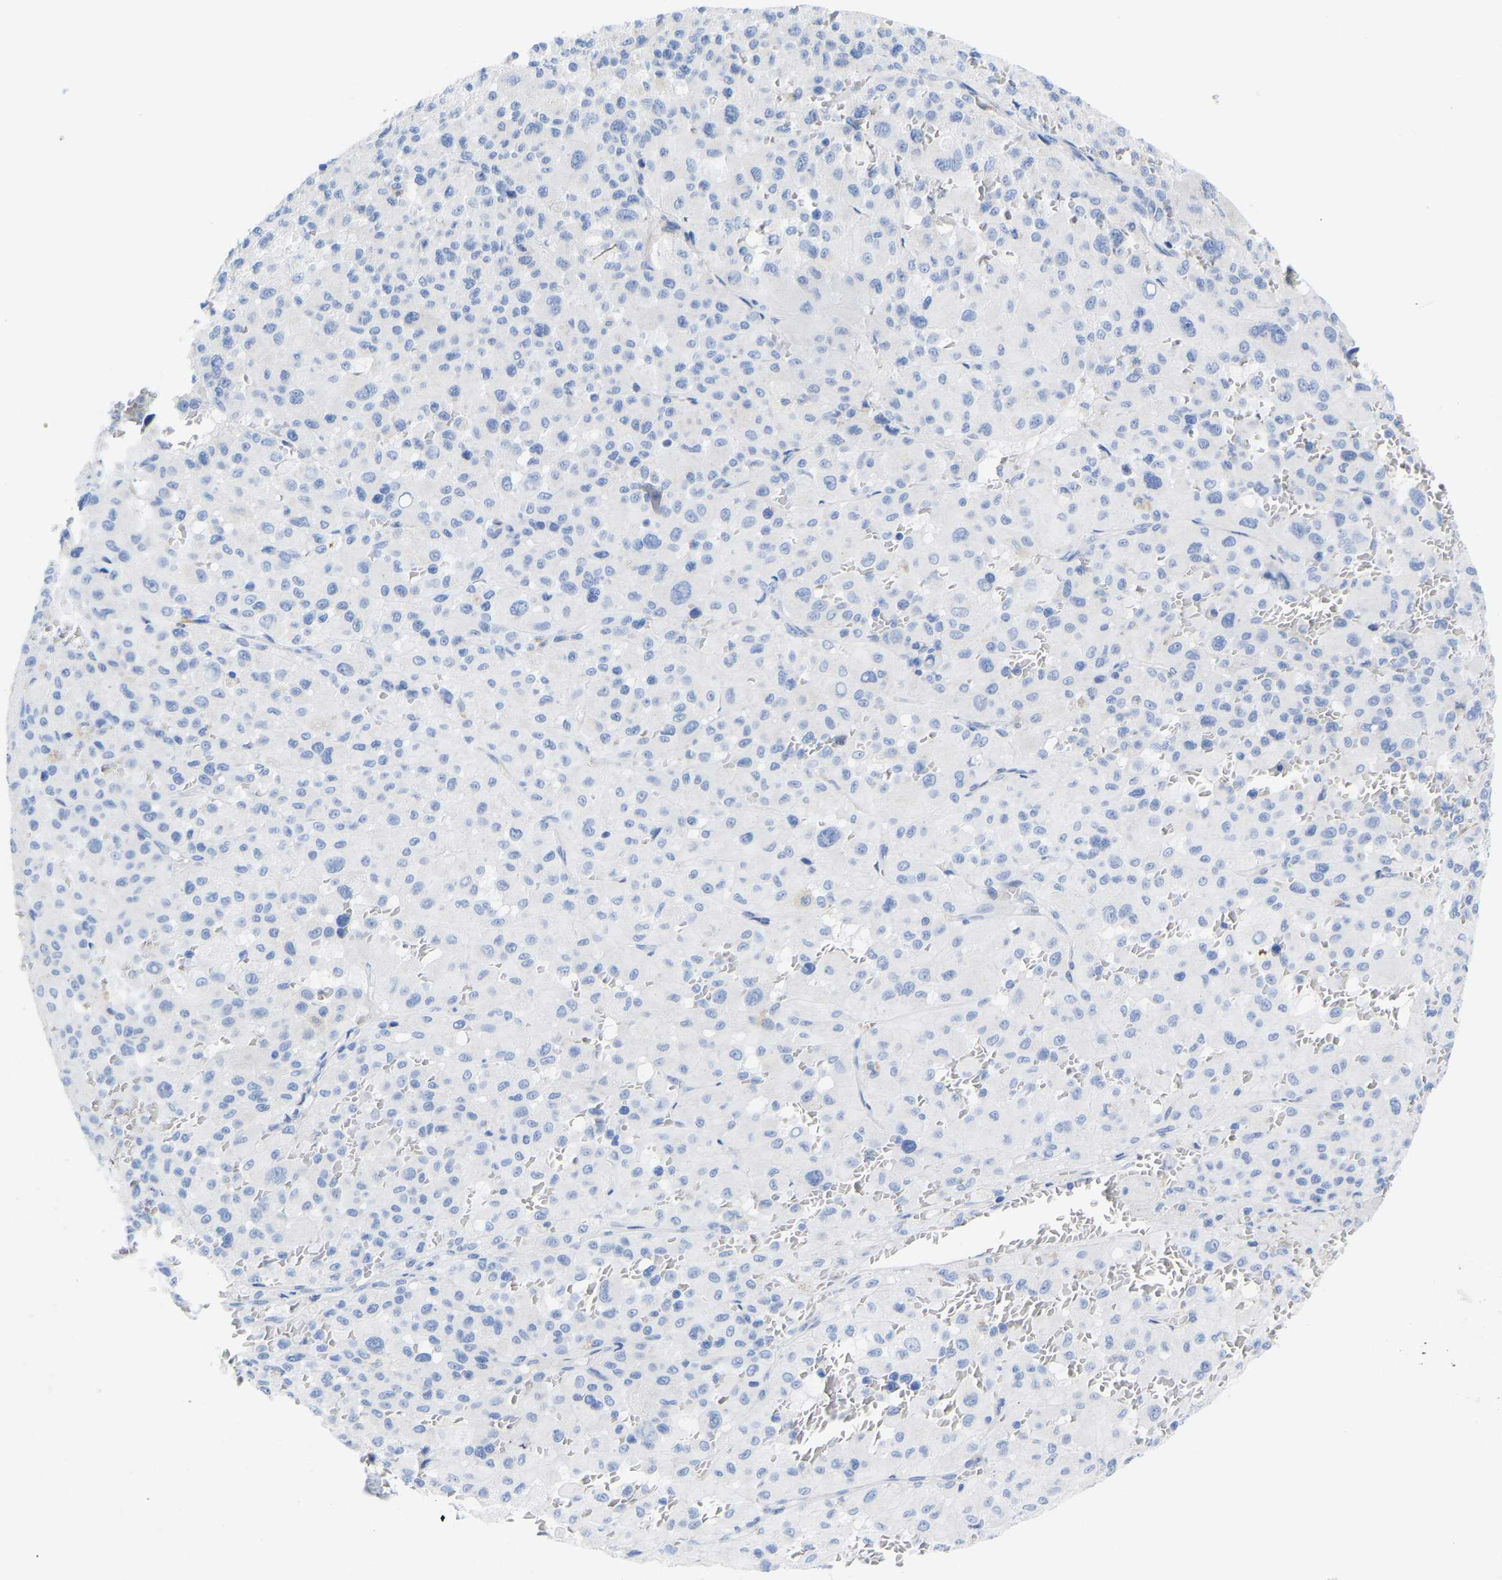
{"staining": {"intensity": "negative", "quantity": "none", "location": "none"}, "tissue": "melanoma", "cell_type": "Tumor cells", "image_type": "cancer", "snomed": [{"axis": "morphology", "description": "Malignant melanoma, Metastatic site"}, {"axis": "topography", "description": "Skin"}], "caption": "An immunohistochemistry (IHC) photomicrograph of malignant melanoma (metastatic site) is shown. There is no staining in tumor cells of malignant melanoma (metastatic site).", "gene": "AMPH", "patient": {"sex": "female", "age": 74}}